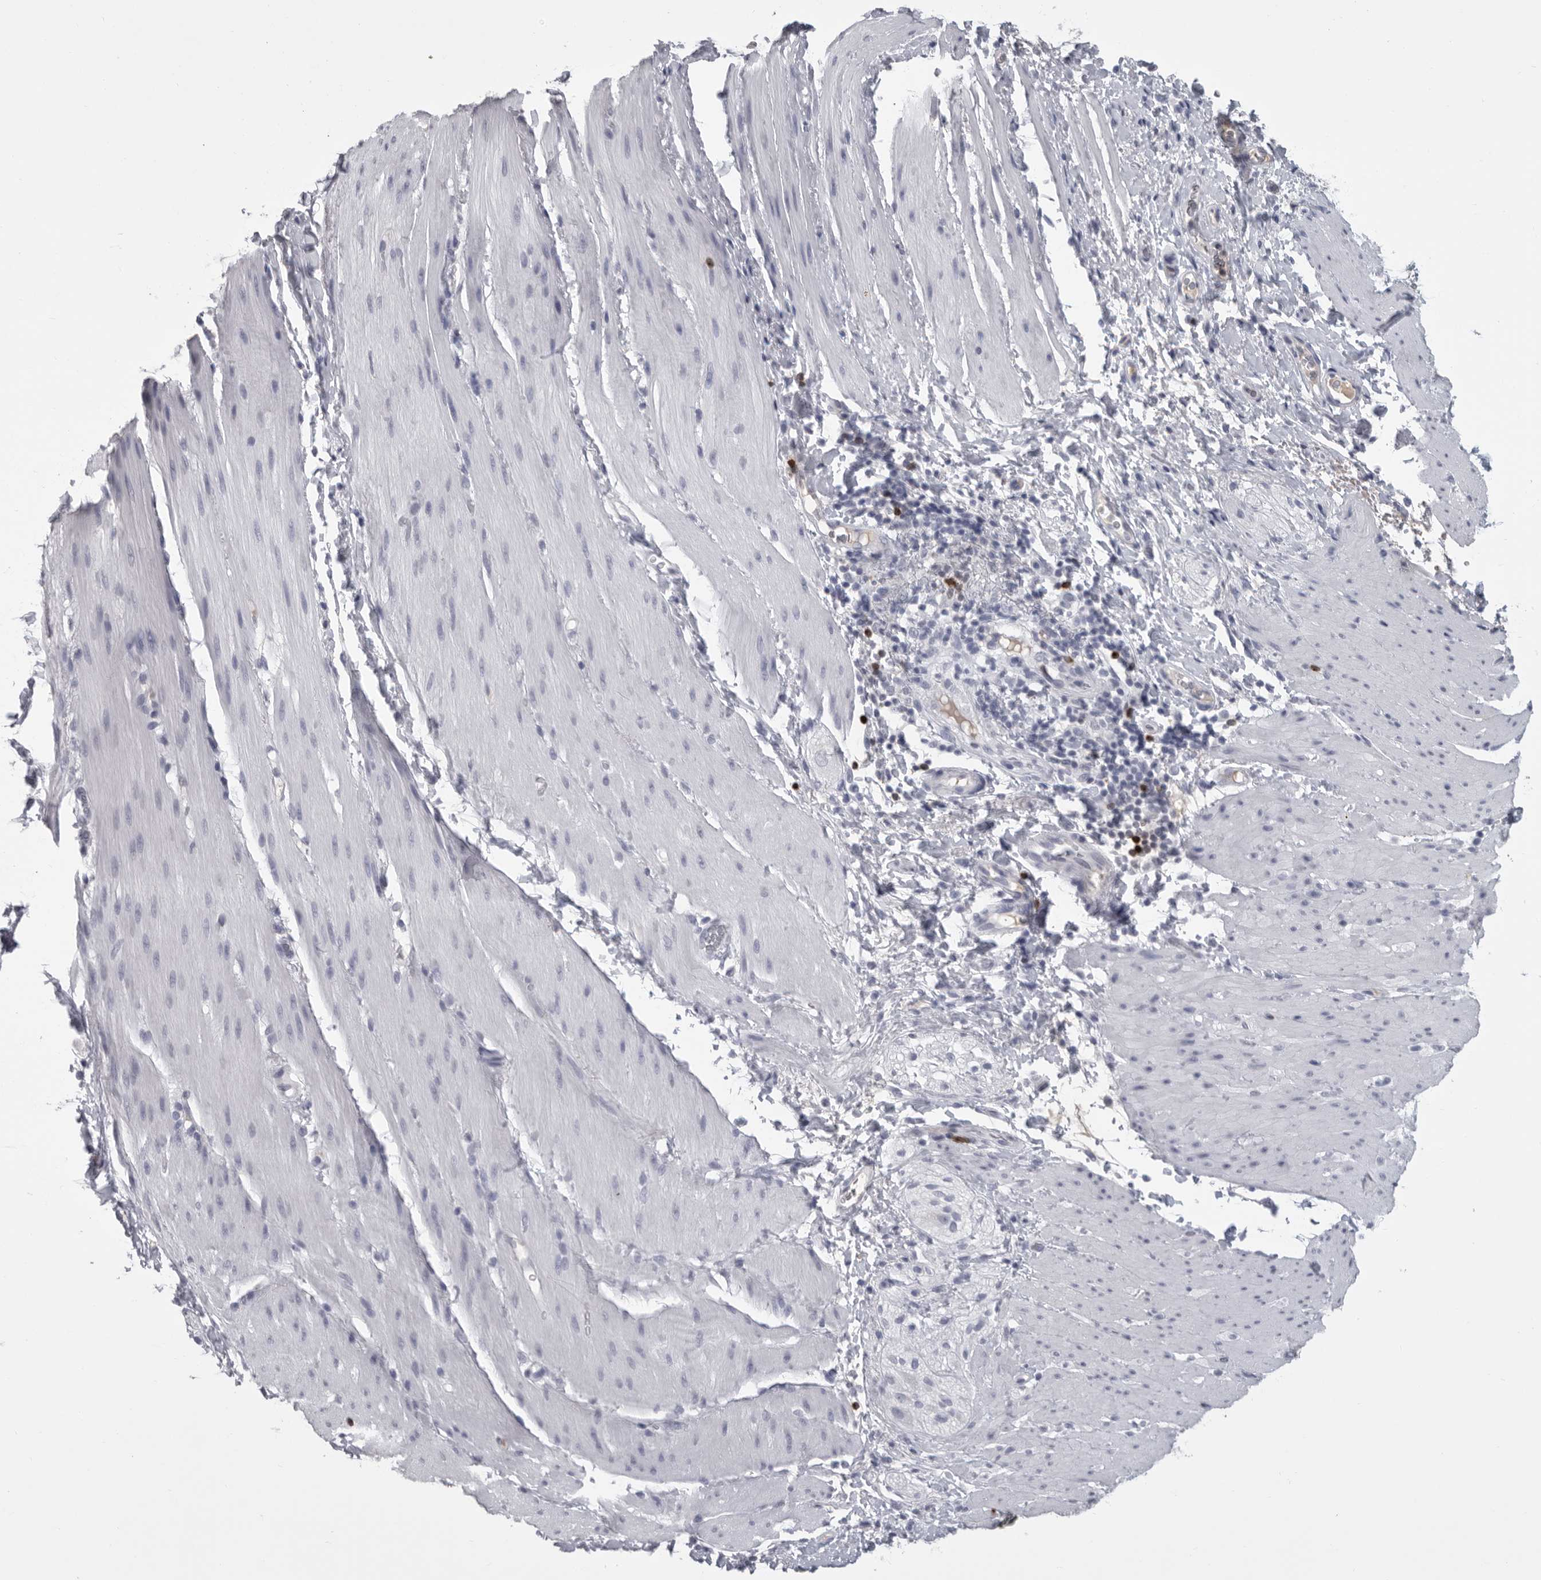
{"staining": {"intensity": "negative", "quantity": "none", "location": "none"}, "tissue": "smooth muscle", "cell_type": "Smooth muscle cells", "image_type": "normal", "snomed": [{"axis": "morphology", "description": "Normal tissue, NOS"}, {"axis": "topography", "description": "Smooth muscle"}, {"axis": "topography", "description": "Small intestine"}], "caption": "DAB immunohistochemical staining of benign human smooth muscle reveals no significant positivity in smooth muscle cells.", "gene": "GNLY", "patient": {"sex": "female", "age": 84}}